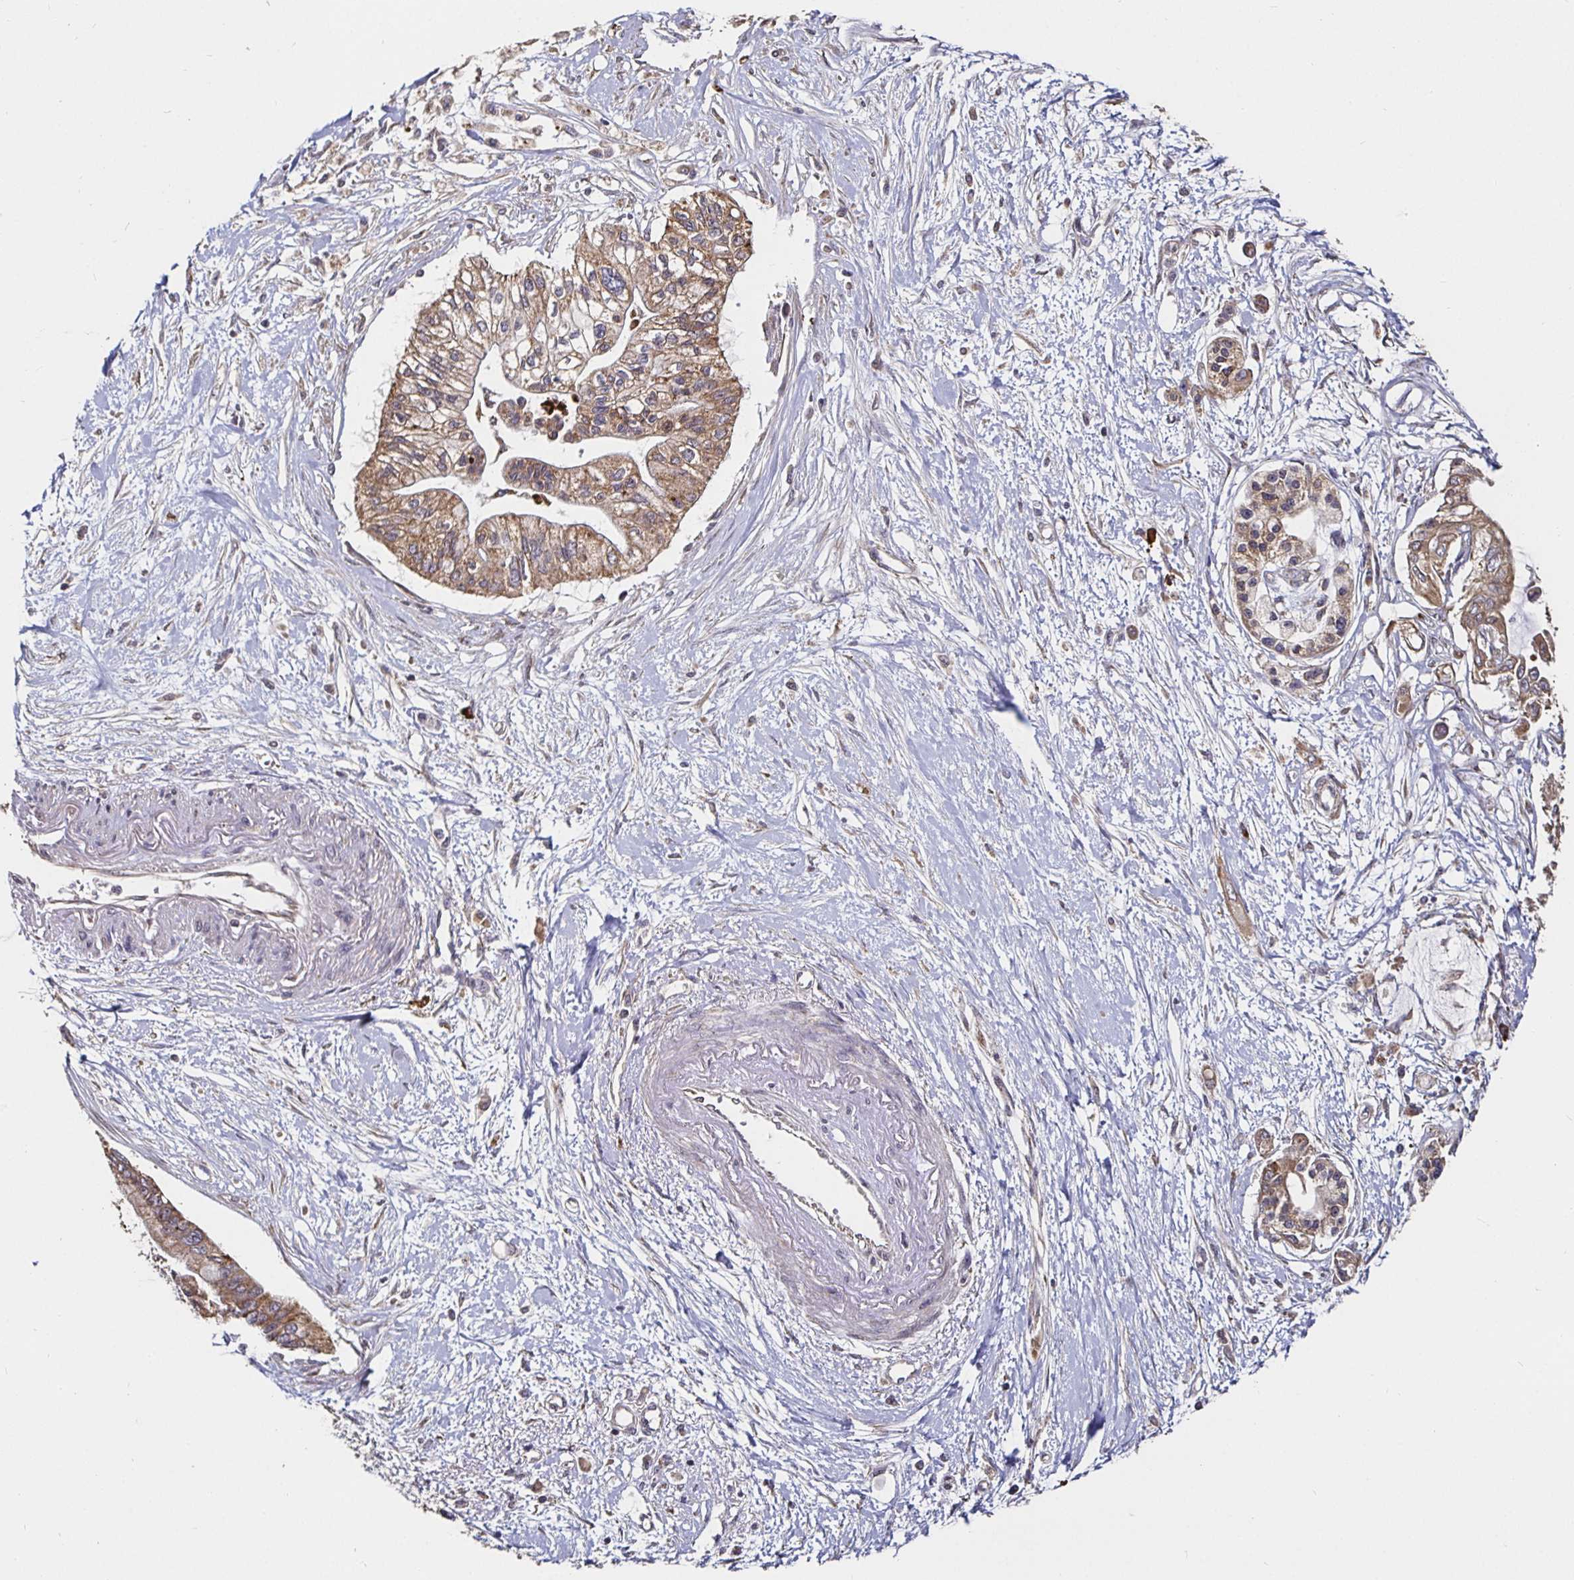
{"staining": {"intensity": "moderate", "quantity": ">75%", "location": "cytoplasmic/membranous"}, "tissue": "pancreatic cancer", "cell_type": "Tumor cells", "image_type": "cancer", "snomed": [{"axis": "morphology", "description": "Adenocarcinoma, NOS"}, {"axis": "topography", "description": "Pancreas"}], "caption": "Human pancreatic adenocarcinoma stained with a protein marker reveals moderate staining in tumor cells.", "gene": "MLST8", "patient": {"sex": "female", "age": 77}}